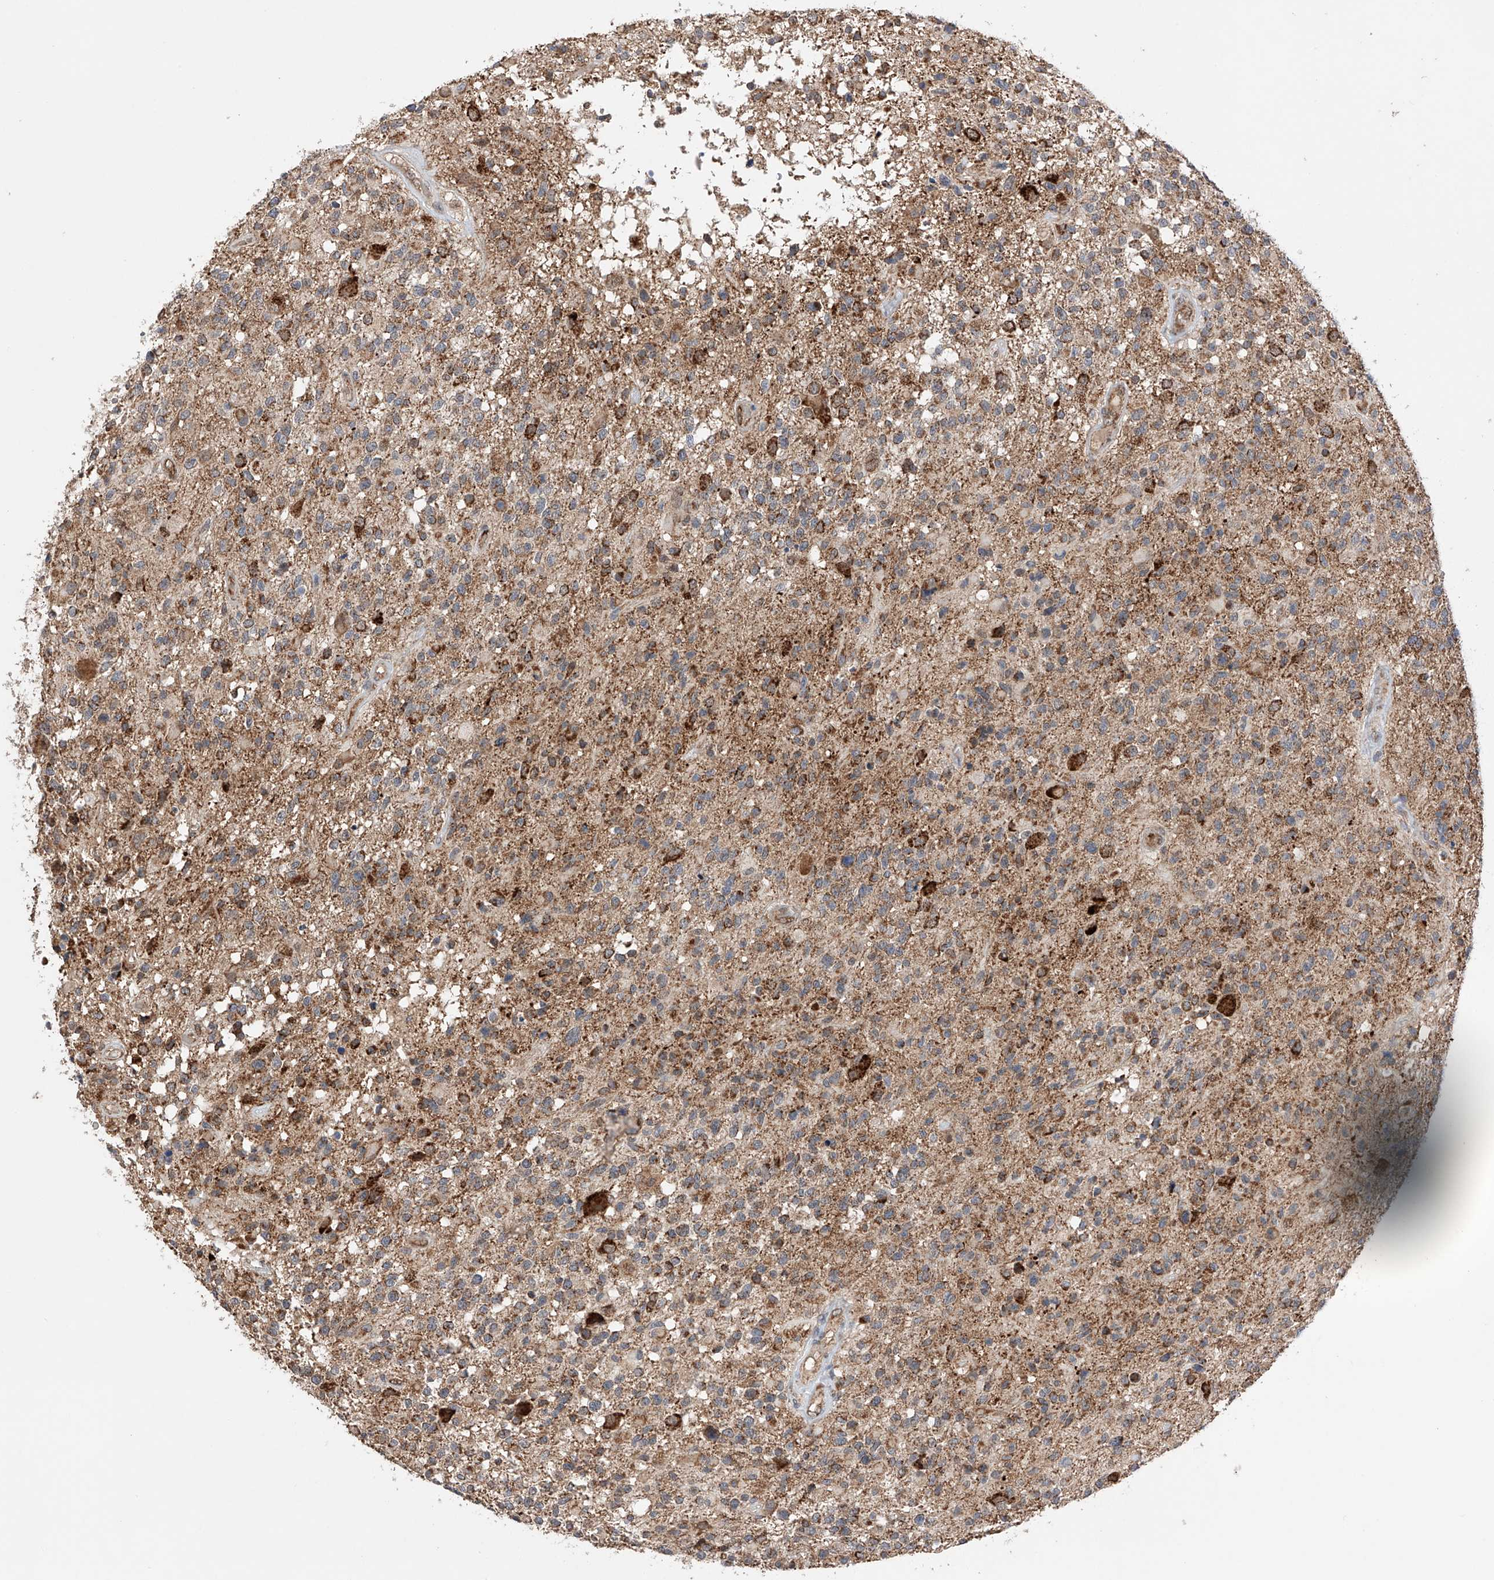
{"staining": {"intensity": "moderate", "quantity": ">75%", "location": "cytoplasmic/membranous"}, "tissue": "glioma", "cell_type": "Tumor cells", "image_type": "cancer", "snomed": [{"axis": "morphology", "description": "Glioma, malignant, High grade"}, {"axis": "morphology", "description": "Glioblastoma, NOS"}, {"axis": "topography", "description": "Brain"}], "caption": "Tumor cells display medium levels of moderate cytoplasmic/membranous staining in about >75% of cells in human glioma. (DAB = brown stain, brightfield microscopy at high magnification).", "gene": "SDHAF4", "patient": {"sex": "male", "age": 60}}